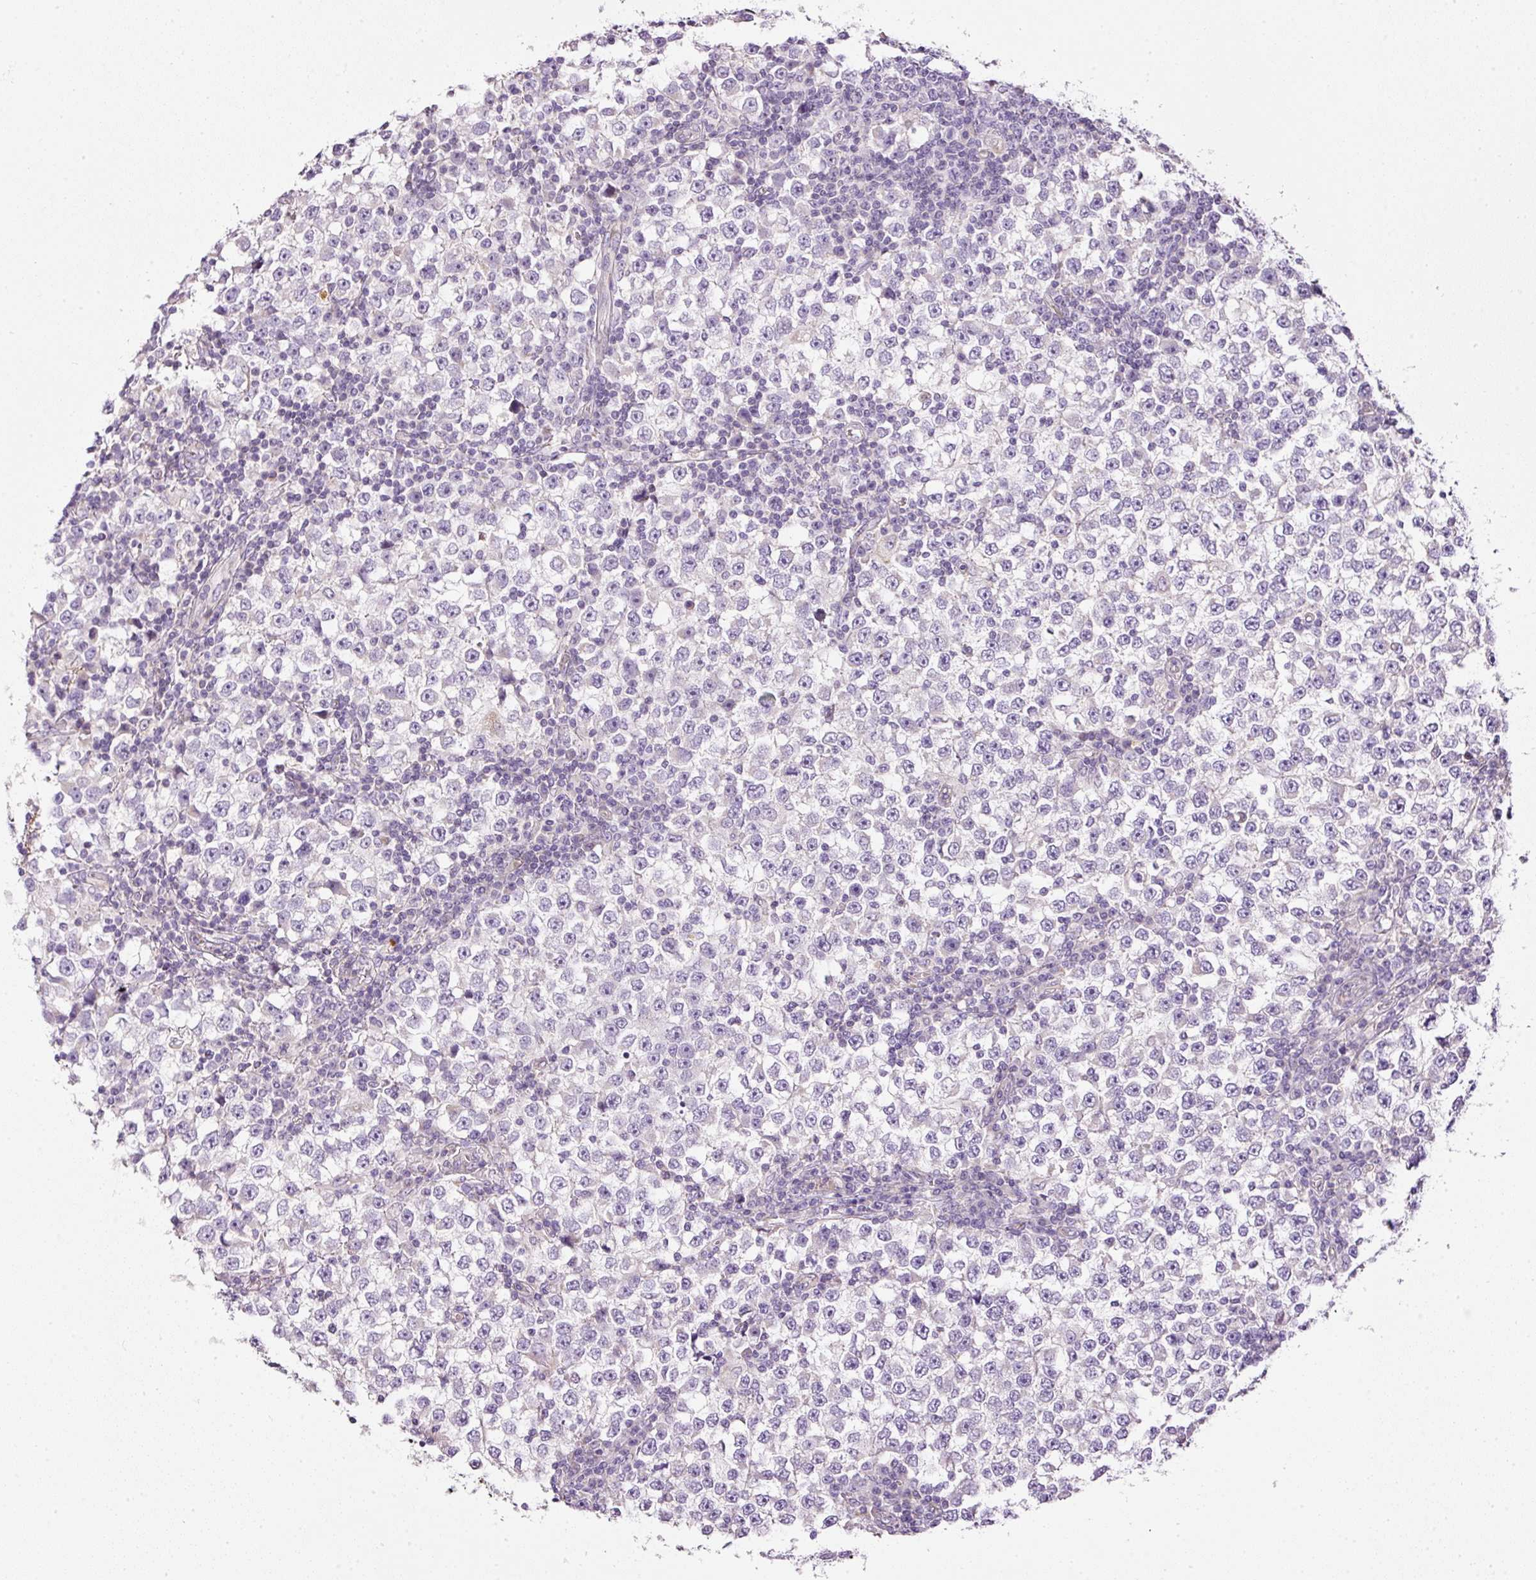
{"staining": {"intensity": "negative", "quantity": "none", "location": "none"}, "tissue": "testis cancer", "cell_type": "Tumor cells", "image_type": "cancer", "snomed": [{"axis": "morphology", "description": "Seminoma, NOS"}, {"axis": "topography", "description": "Testis"}], "caption": "Immunohistochemistry micrograph of human seminoma (testis) stained for a protein (brown), which displays no positivity in tumor cells. (Brightfield microscopy of DAB immunohistochemistry at high magnification).", "gene": "KPNA5", "patient": {"sex": "male", "age": 65}}